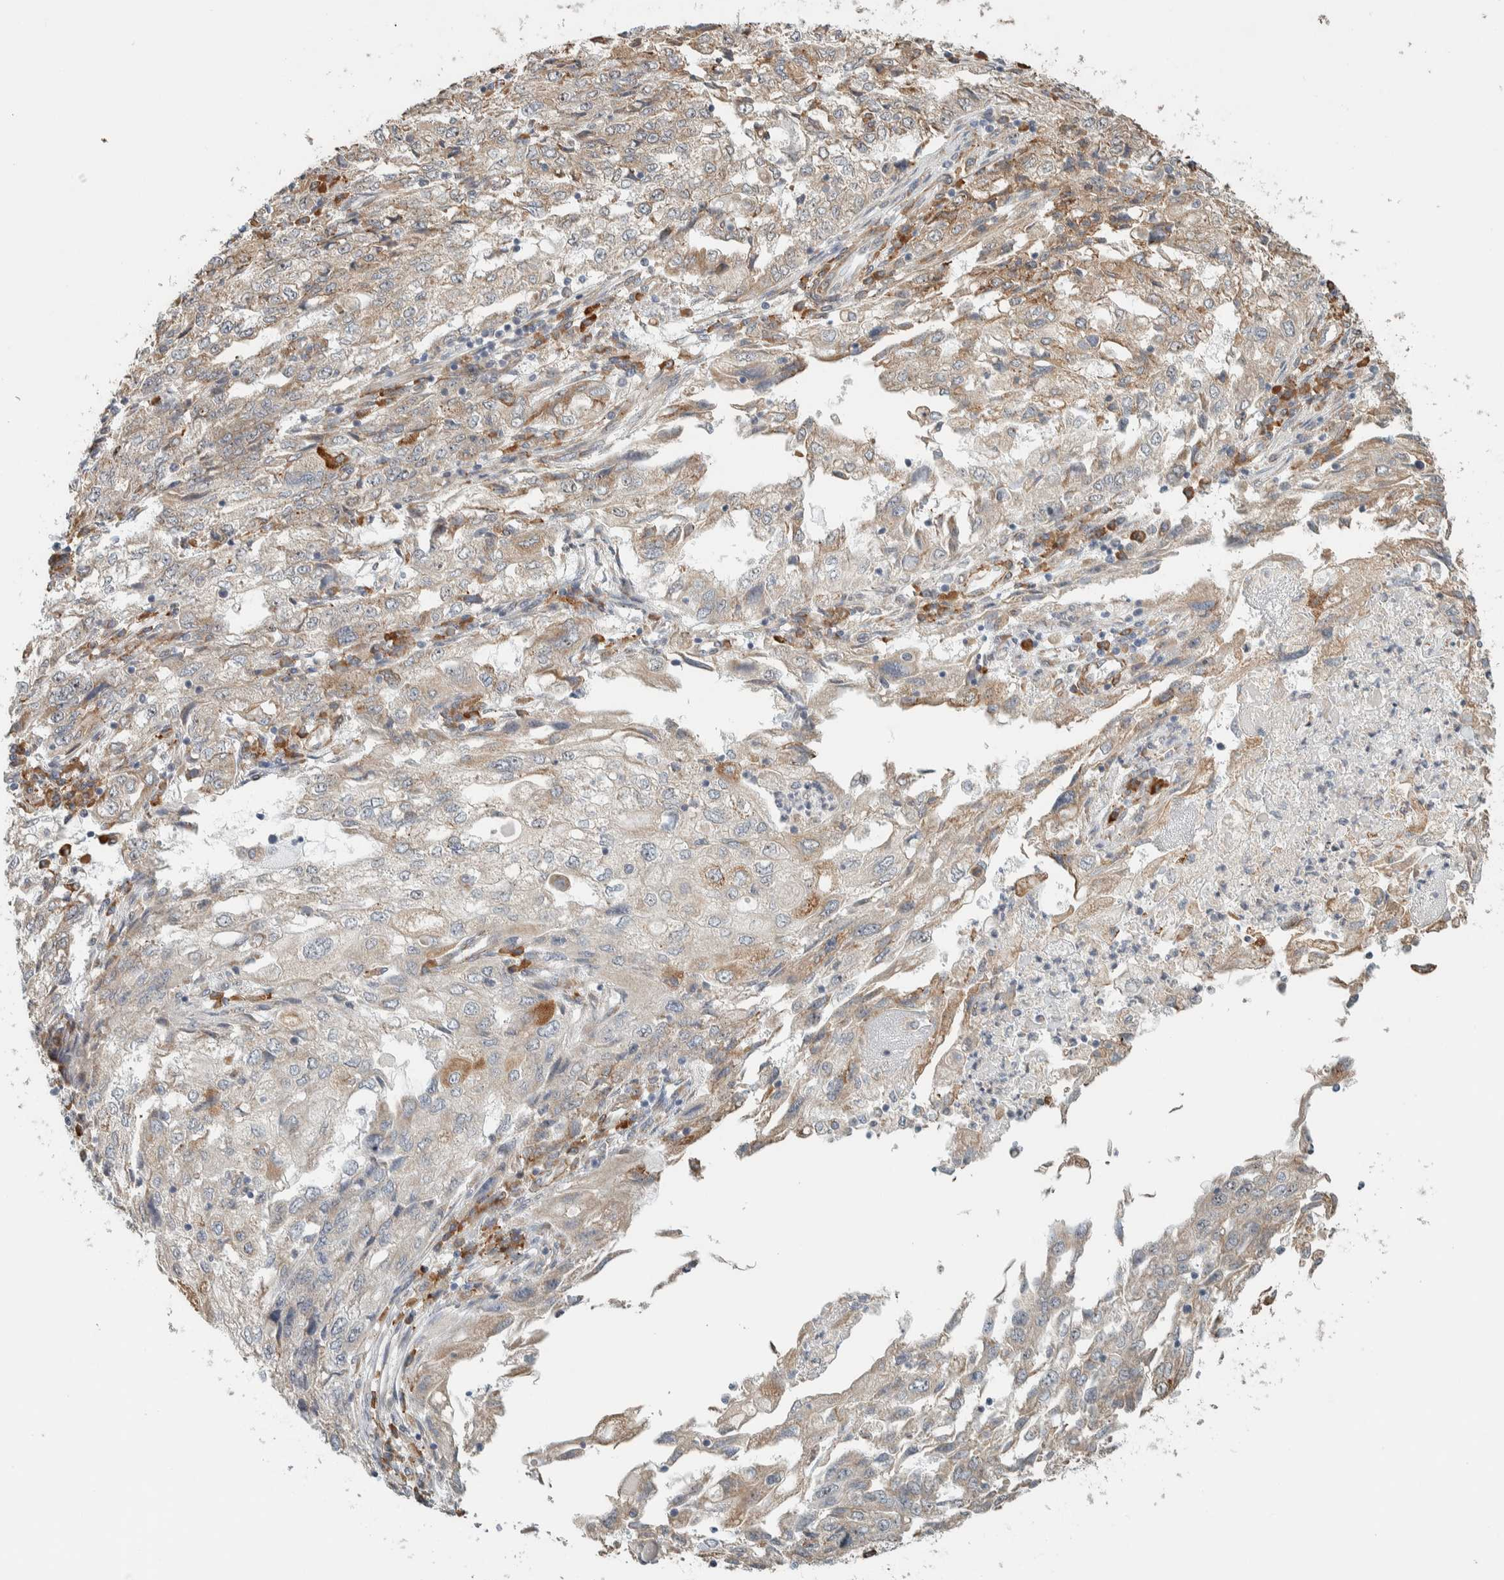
{"staining": {"intensity": "weak", "quantity": "25%-75%", "location": "cytoplasmic/membranous"}, "tissue": "endometrial cancer", "cell_type": "Tumor cells", "image_type": "cancer", "snomed": [{"axis": "morphology", "description": "Adenocarcinoma, NOS"}, {"axis": "topography", "description": "Endometrium"}], "caption": "There is low levels of weak cytoplasmic/membranous expression in tumor cells of endometrial cancer, as demonstrated by immunohistochemical staining (brown color).", "gene": "KLHL40", "patient": {"sex": "female", "age": 49}}